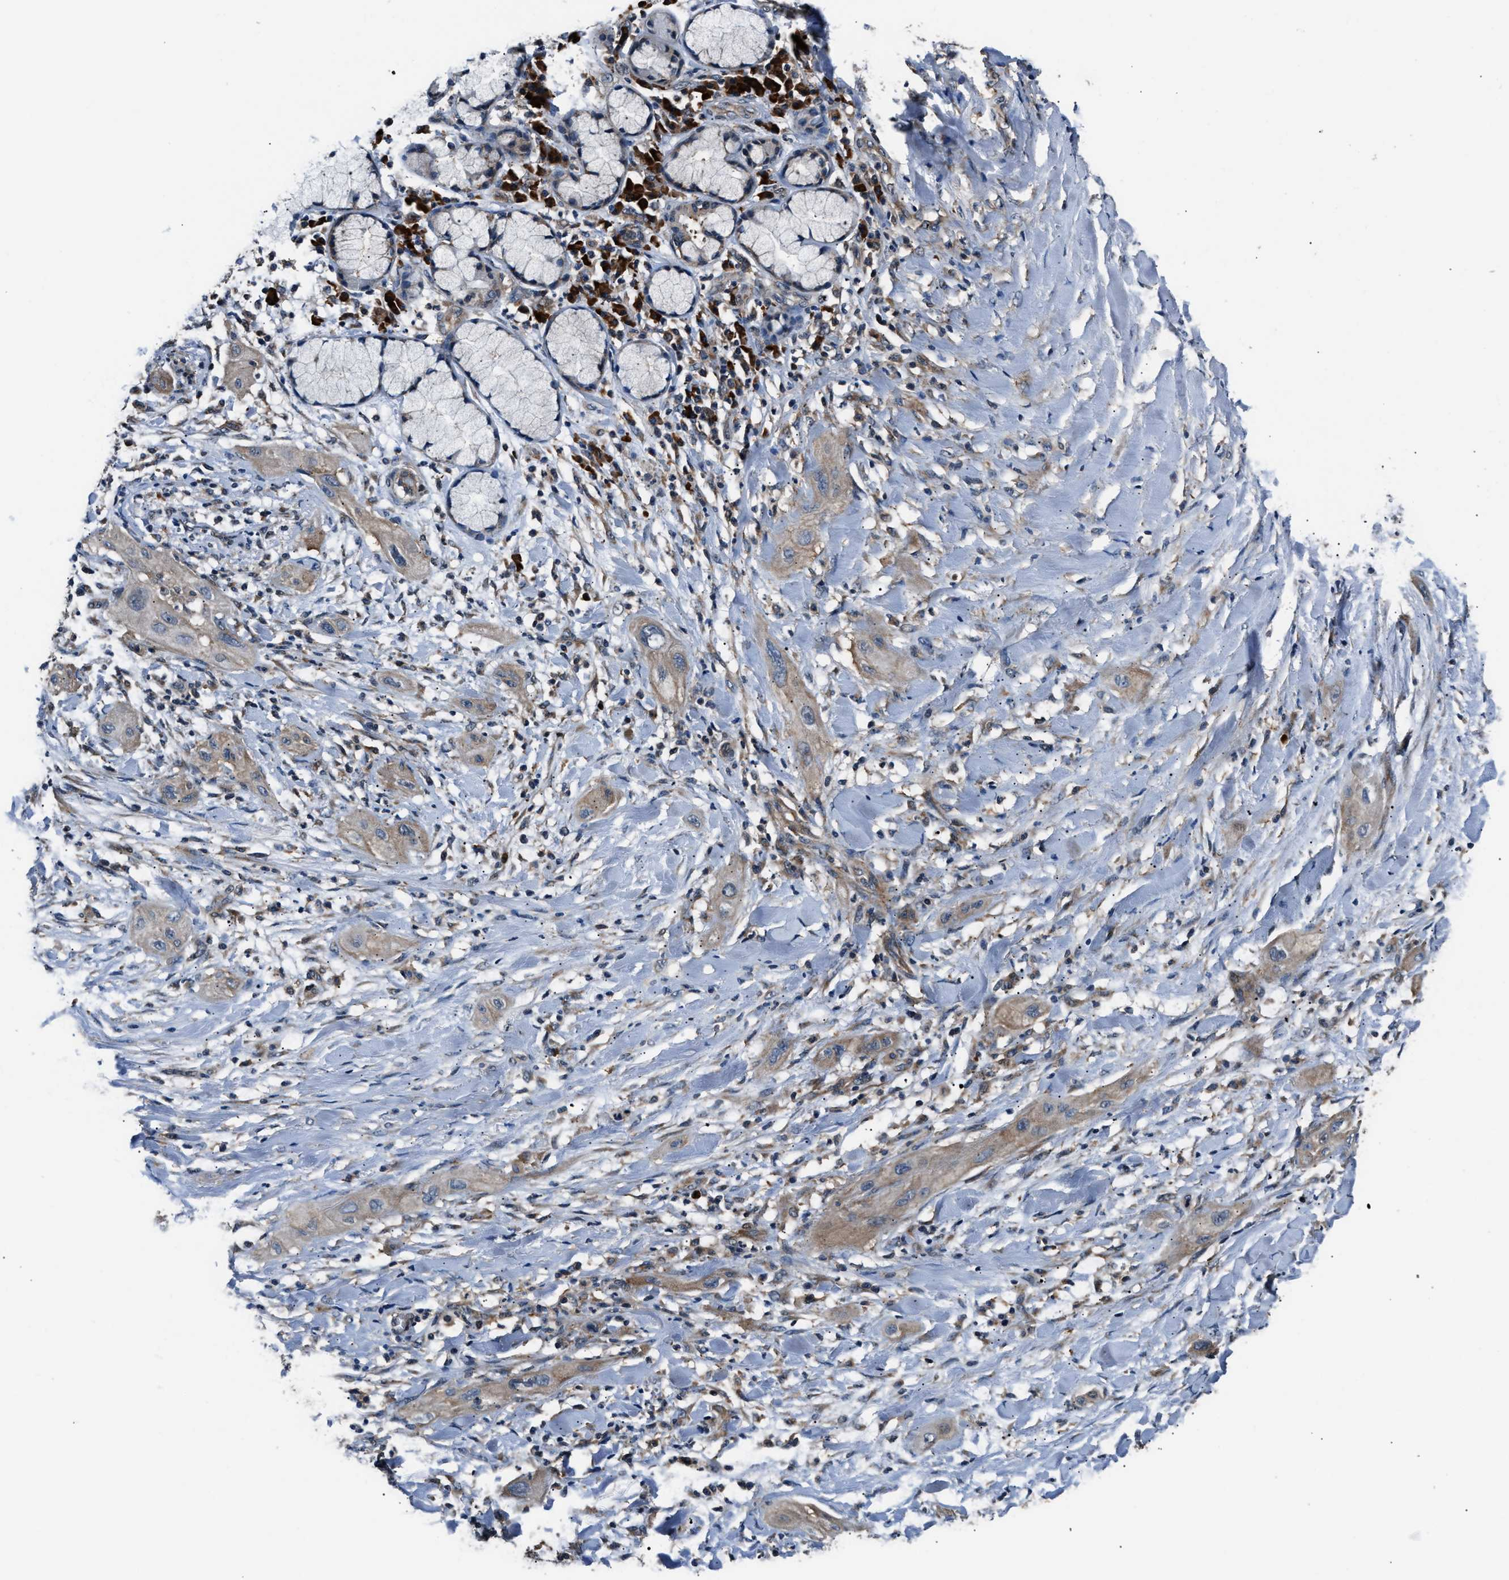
{"staining": {"intensity": "weak", "quantity": ">75%", "location": "cytoplasmic/membranous"}, "tissue": "lung cancer", "cell_type": "Tumor cells", "image_type": "cancer", "snomed": [{"axis": "morphology", "description": "Squamous cell carcinoma, NOS"}, {"axis": "topography", "description": "Lung"}], "caption": "DAB (3,3'-diaminobenzidine) immunohistochemical staining of lung squamous cell carcinoma shows weak cytoplasmic/membranous protein positivity in approximately >75% of tumor cells.", "gene": "IMPDH2", "patient": {"sex": "female", "age": 47}}